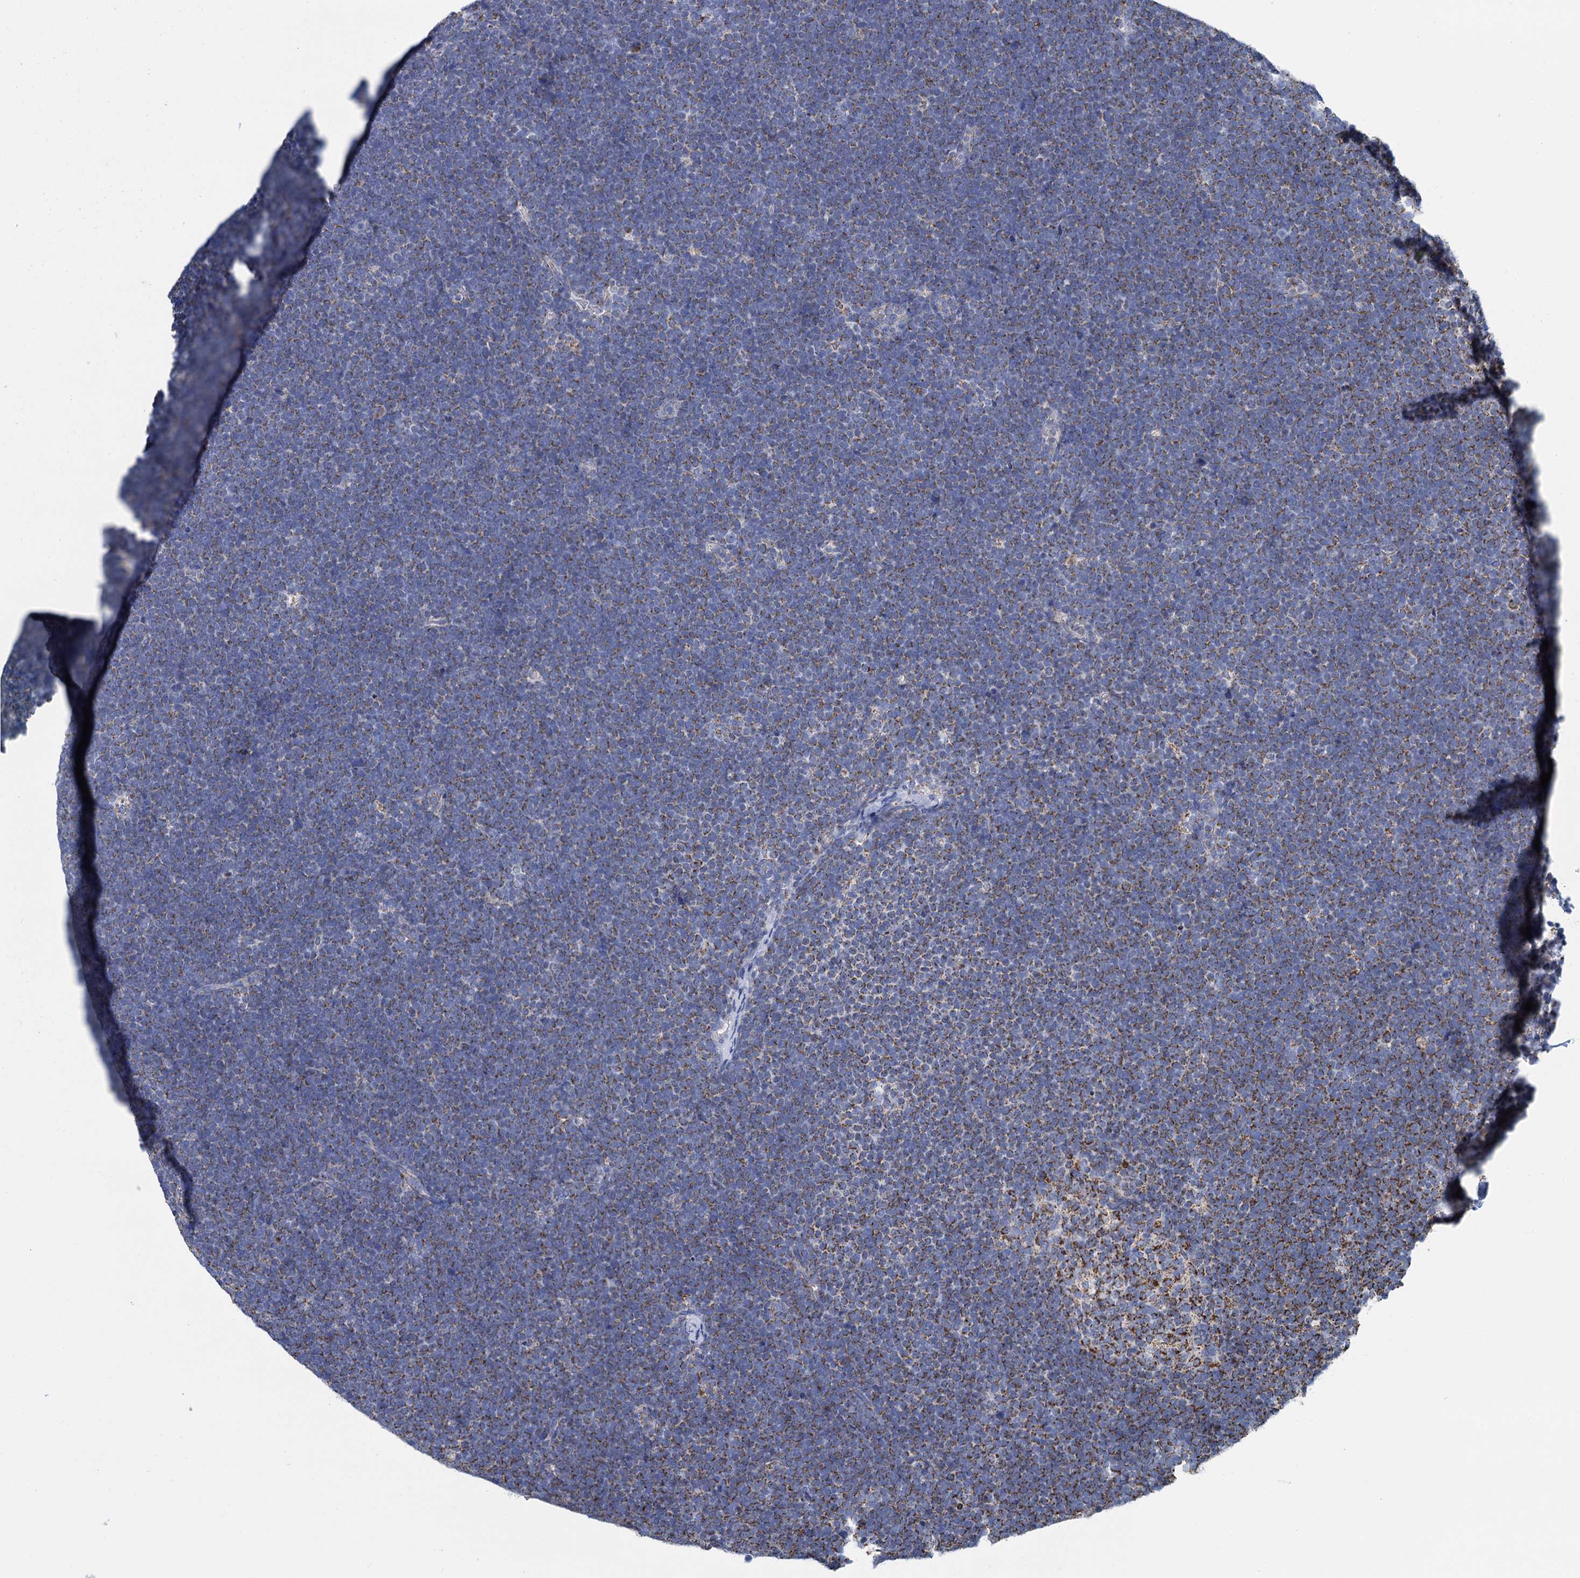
{"staining": {"intensity": "moderate", "quantity": "<25%", "location": "cytoplasmic/membranous"}, "tissue": "lymphoma", "cell_type": "Tumor cells", "image_type": "cancer", "snomed": [{"axis": "morphology", "description": "Malignant lymphoma, non-Hodgkin's type, High grade"}, {"axis": "topography", "description": "Lymph node"}], "caption": "The histopathology image demonstrates immunohistochemical staining of lymphoma. There is moderate cytoplasmic/membranous expression is appreciated in approximately <25% of tumor cells. The protein is shown in brown color, while the nuclei are stained blue.", "gene": "CCP110", "patient": {"sex": "male", "age": 13}}